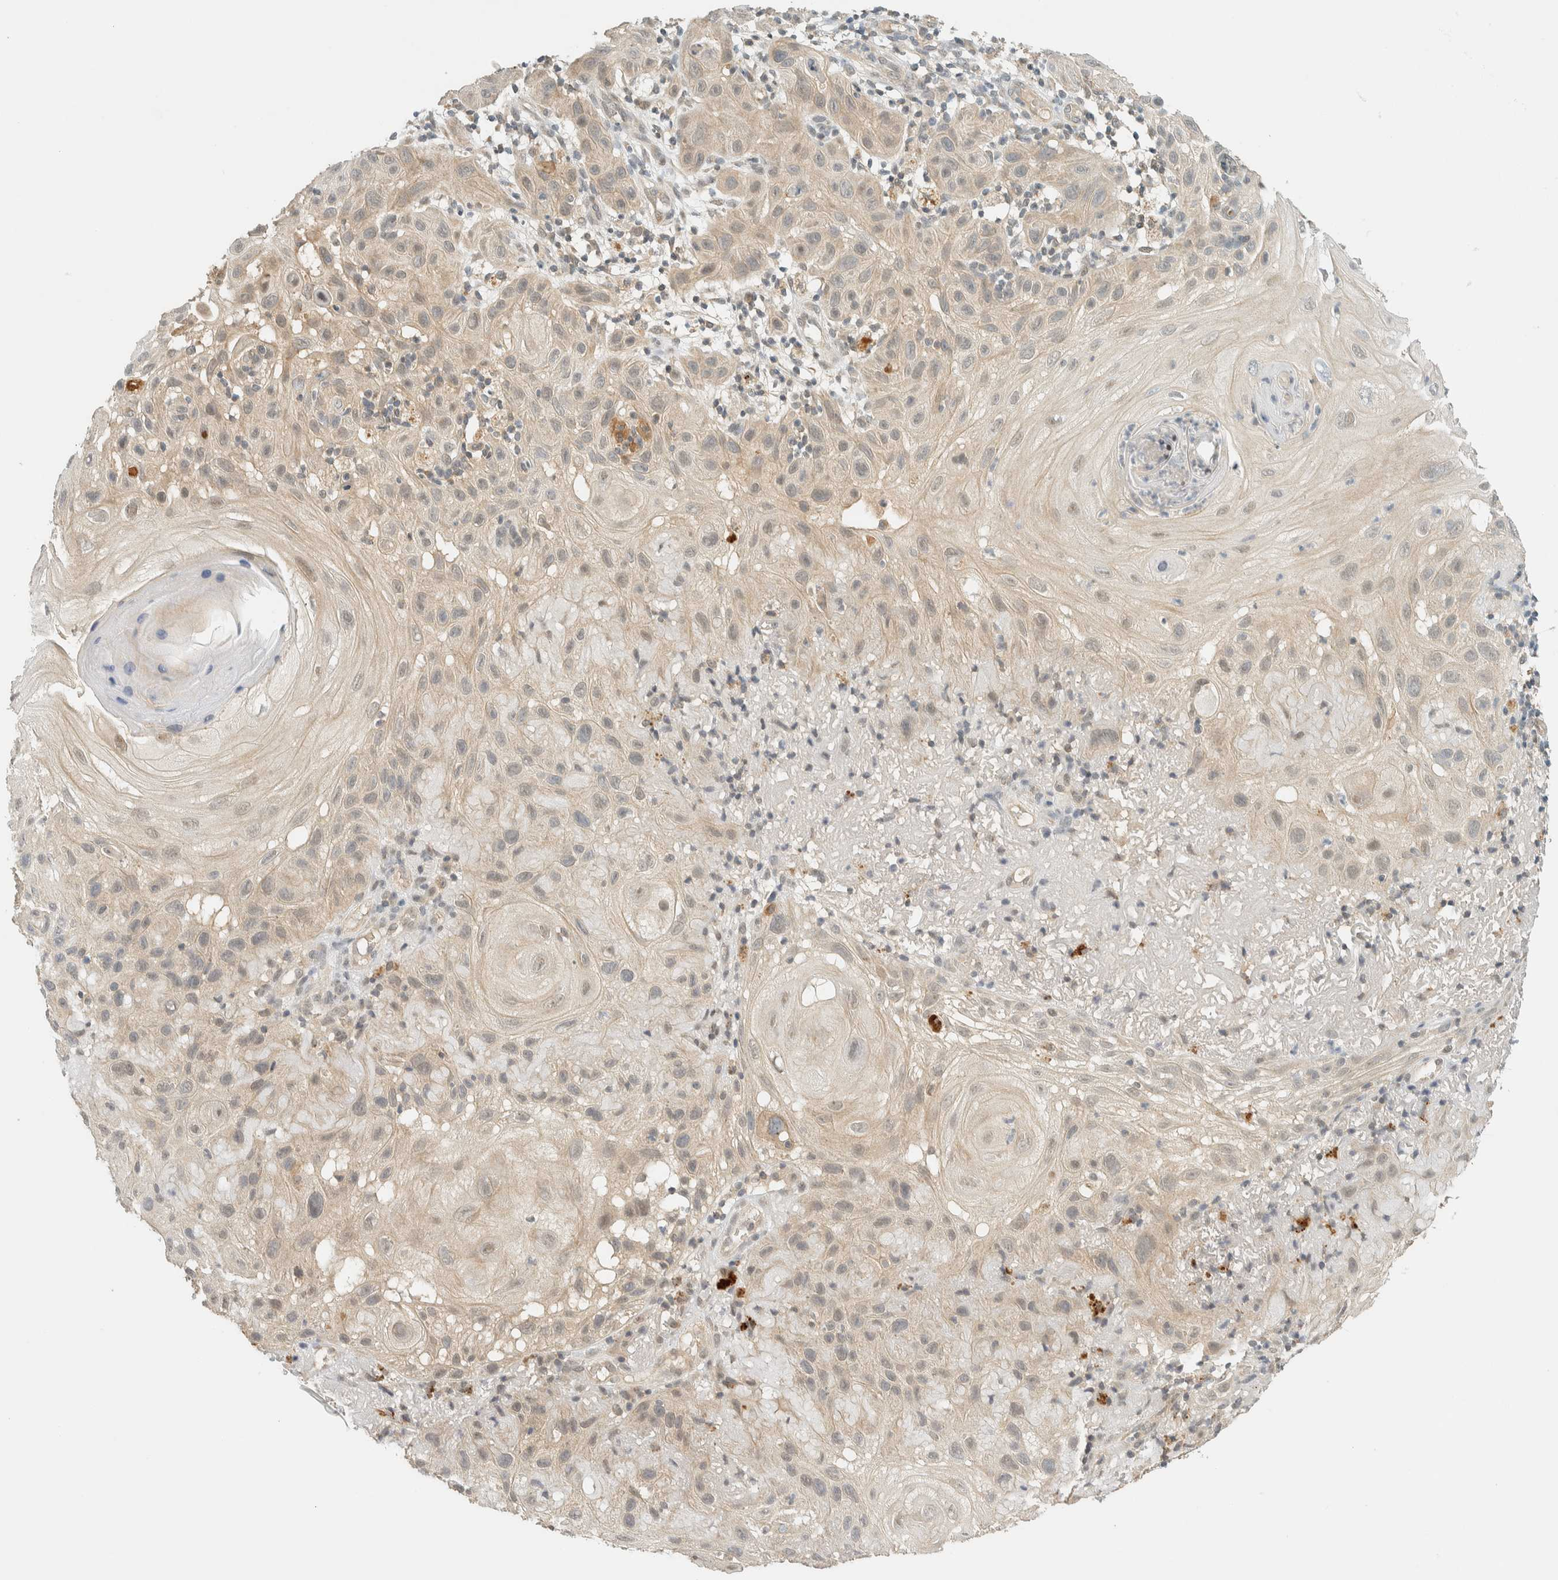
{"staining": {"intensity": "weak", "quantity": "25%-75%", "location": "cytoplasmic/membranous"}, "tissue": "skin cancer", "cell_type": "Tumor cells", "image_type": "cancer", "snomed": [{"axis": "morphology", "description": "Squamous cell carcinoma, NOS"}, {"axis": "topography", "description": "Skin"}], "caption": "Brown immunohistochemical staining in squamous cell carcinoma (skin) exhibits weak cytoplasmic/membranous staining in about 25%-75% of tumor cells.", "gene": "KIFAP3", "patient": {"sex": "female", "age": 96}}